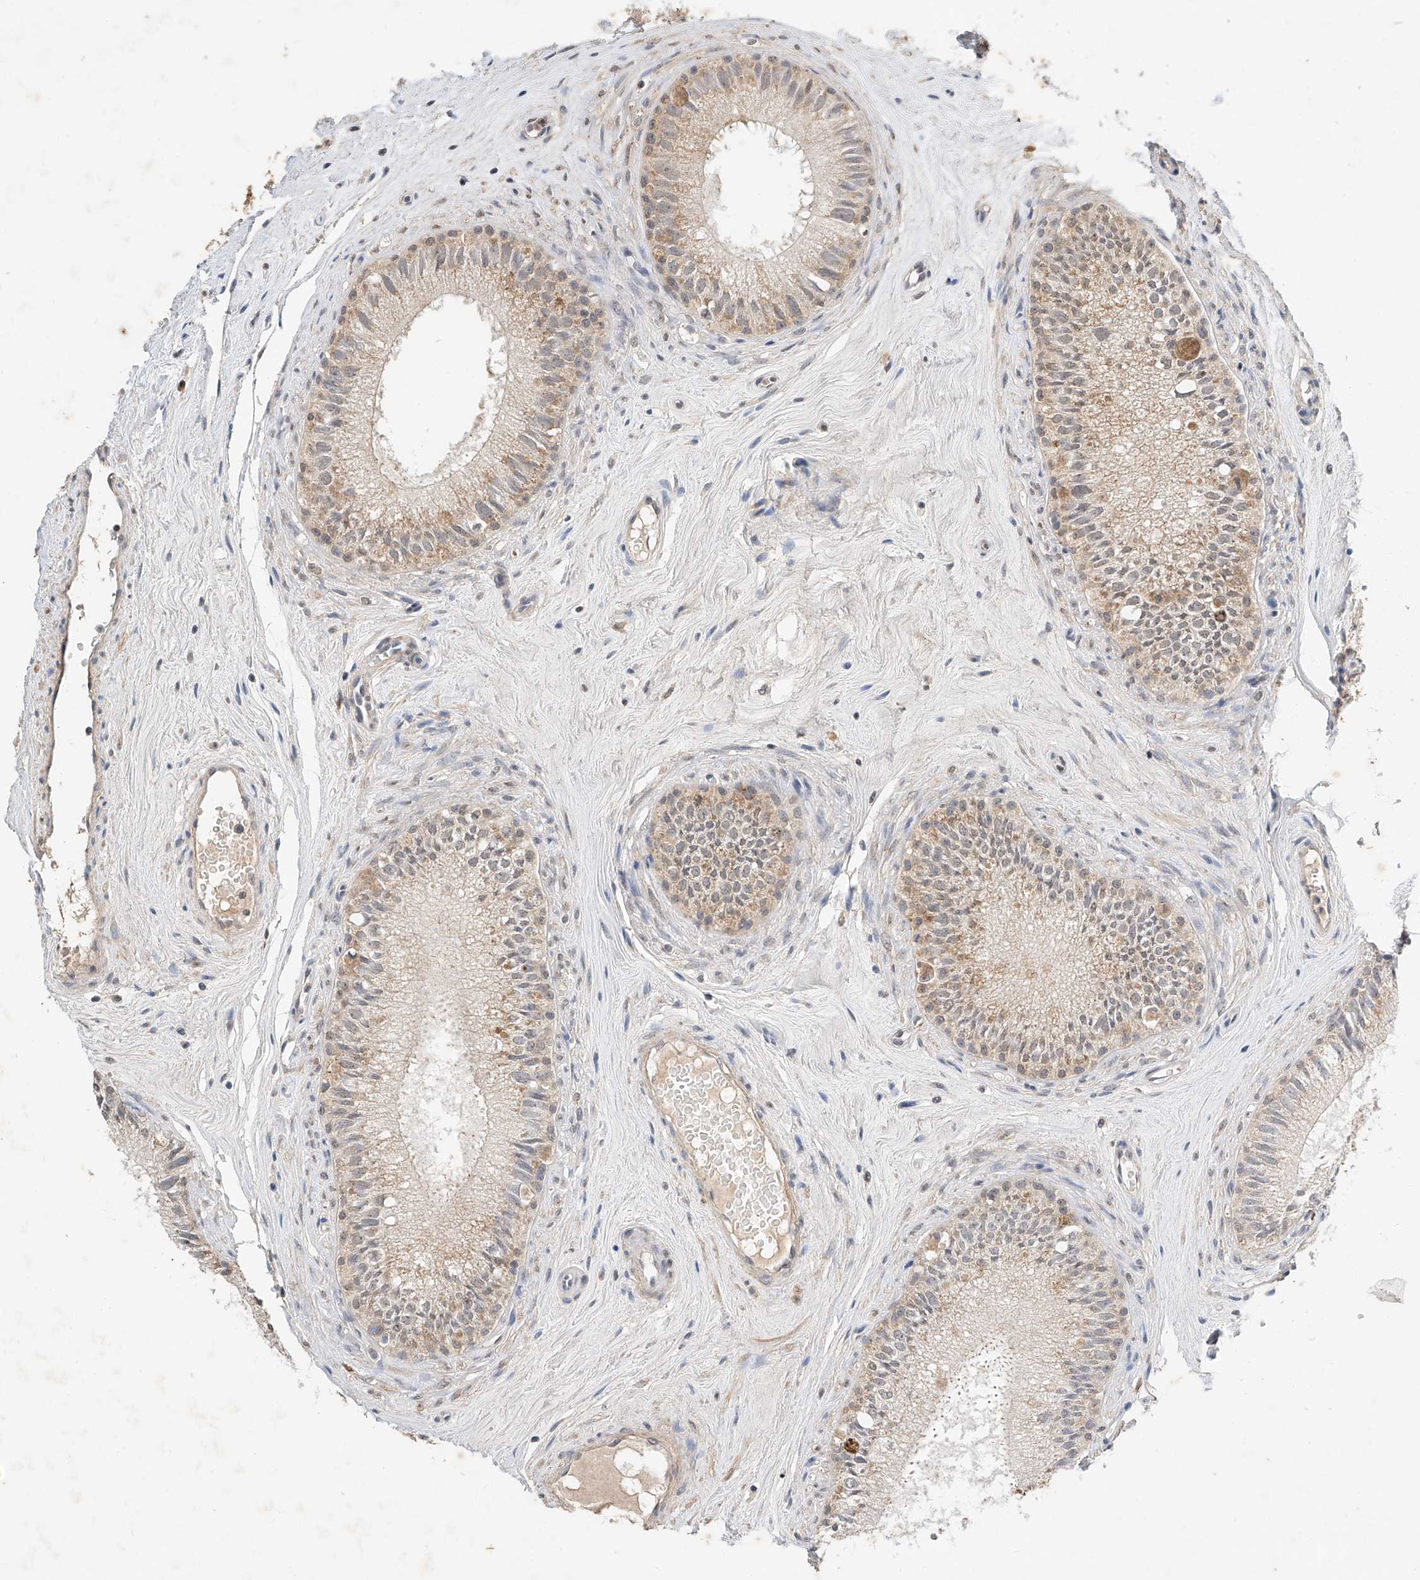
{"staining": {"intensity": "weak", "quantity": "25%-75%", "location": "cytoplasmic/membranous"}, "tissue": "epididymis", "cell_type": "Glandular cells", "image_type": "normal", "snomed": [{"axis": "morphology", "description": "Normal tissue, NOS"}, {"axis": "topography", "description": "Epididymis"}], "caption": "Brown immunohistochemical staining in benign epididymis demonstrates weak cytoplasmic/membranous positivity in approximately 25%-75% of glandular cells. Ihc stains the protein of interest in brown and the nuclei are stained blue.", "gene": "CTDP1", "patient": {"sex": "male", "age": 71}}